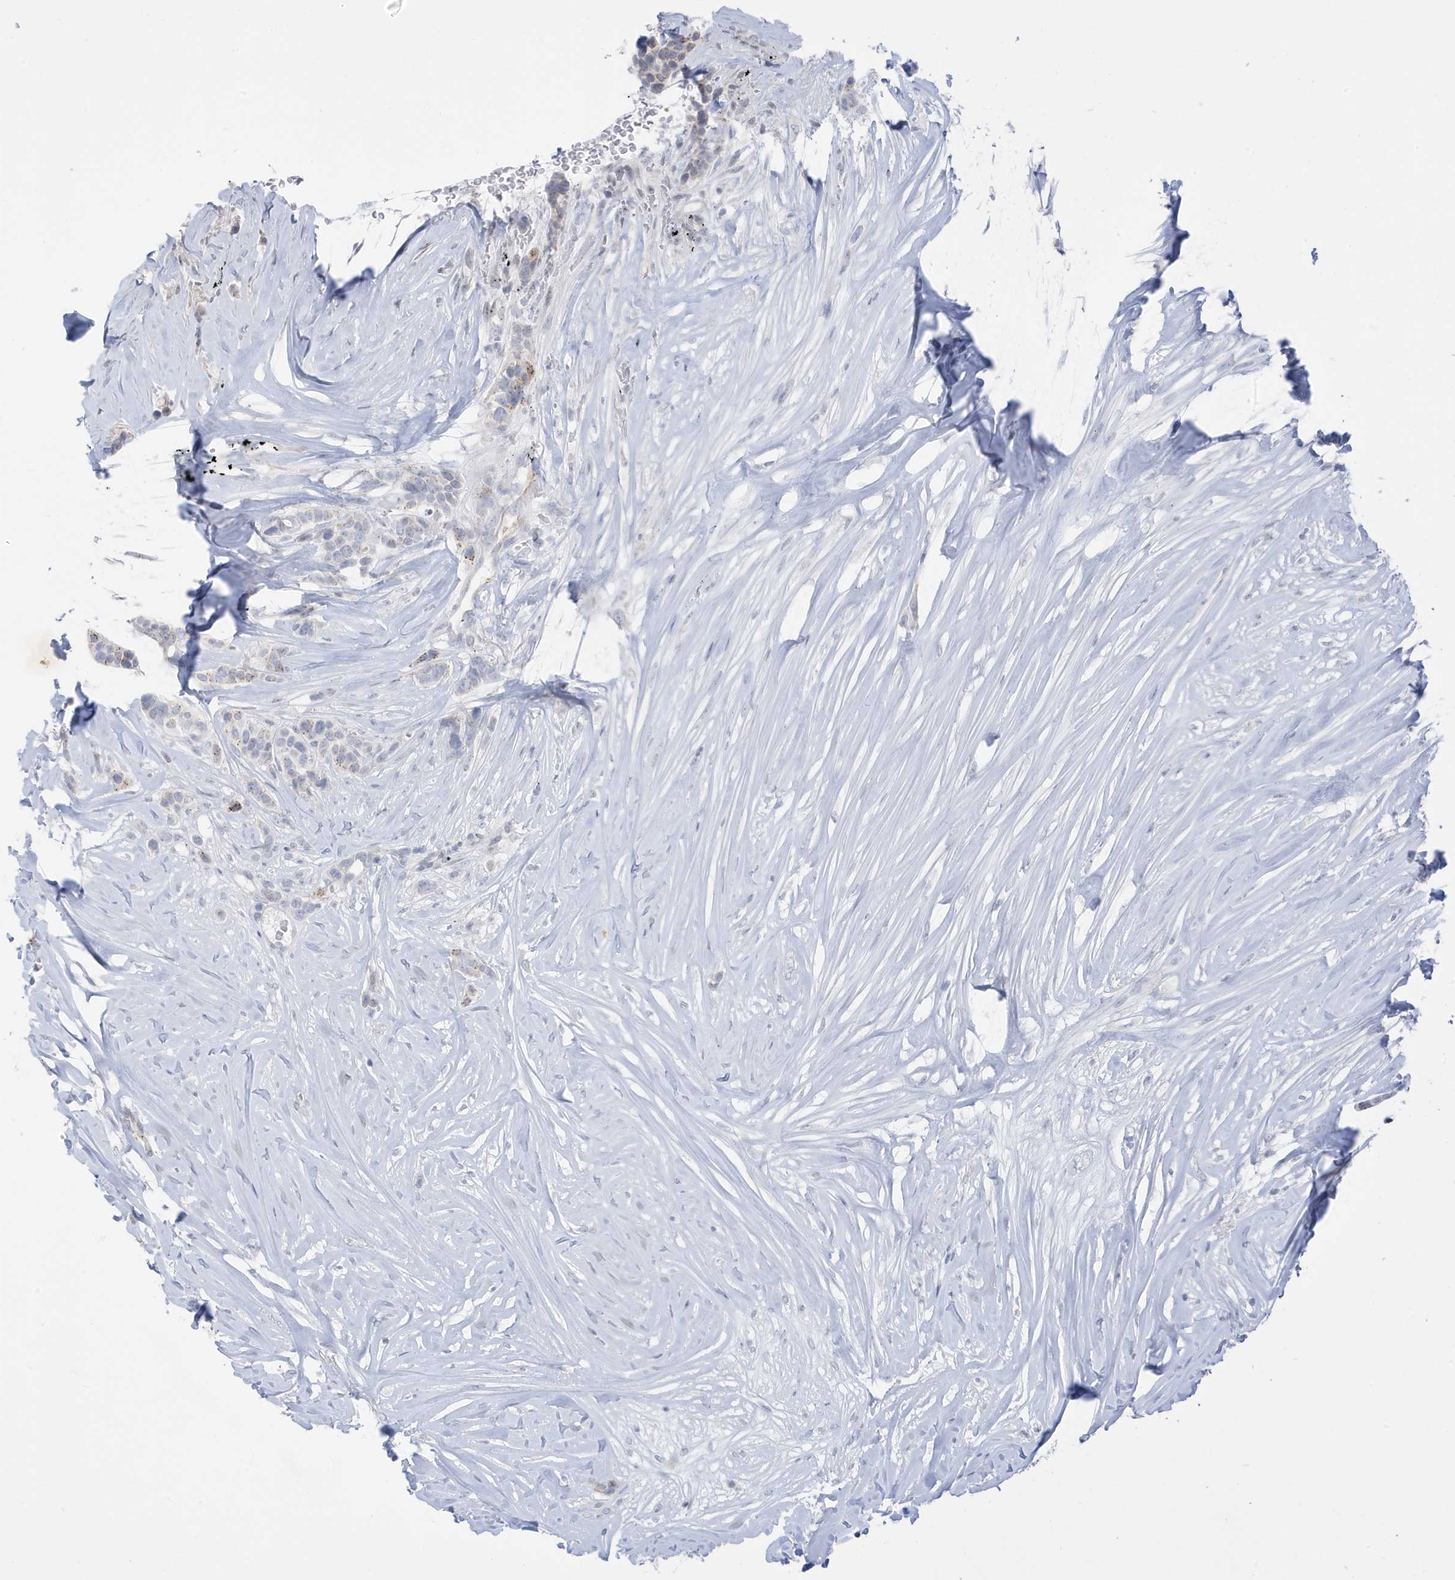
{"staining": {"intensity": "negative", "quantity": "none", "location": "none"}, "tissue": "breast cancer", "cell_type": "Tumor cells", "image_type": "cancer", "snomed": [{"axis": "morphology", "description": "Lobular carcinoma"}, {"axis": "topography", "description": "Breast"}], "caption": "Human breast lobular carcinoma stained for a protein using immunohistochemistry (IHC) exhibits no positivity in tumor cells.", "gene": "PERM1", "patient": {"sex": "female", "age": 51}}